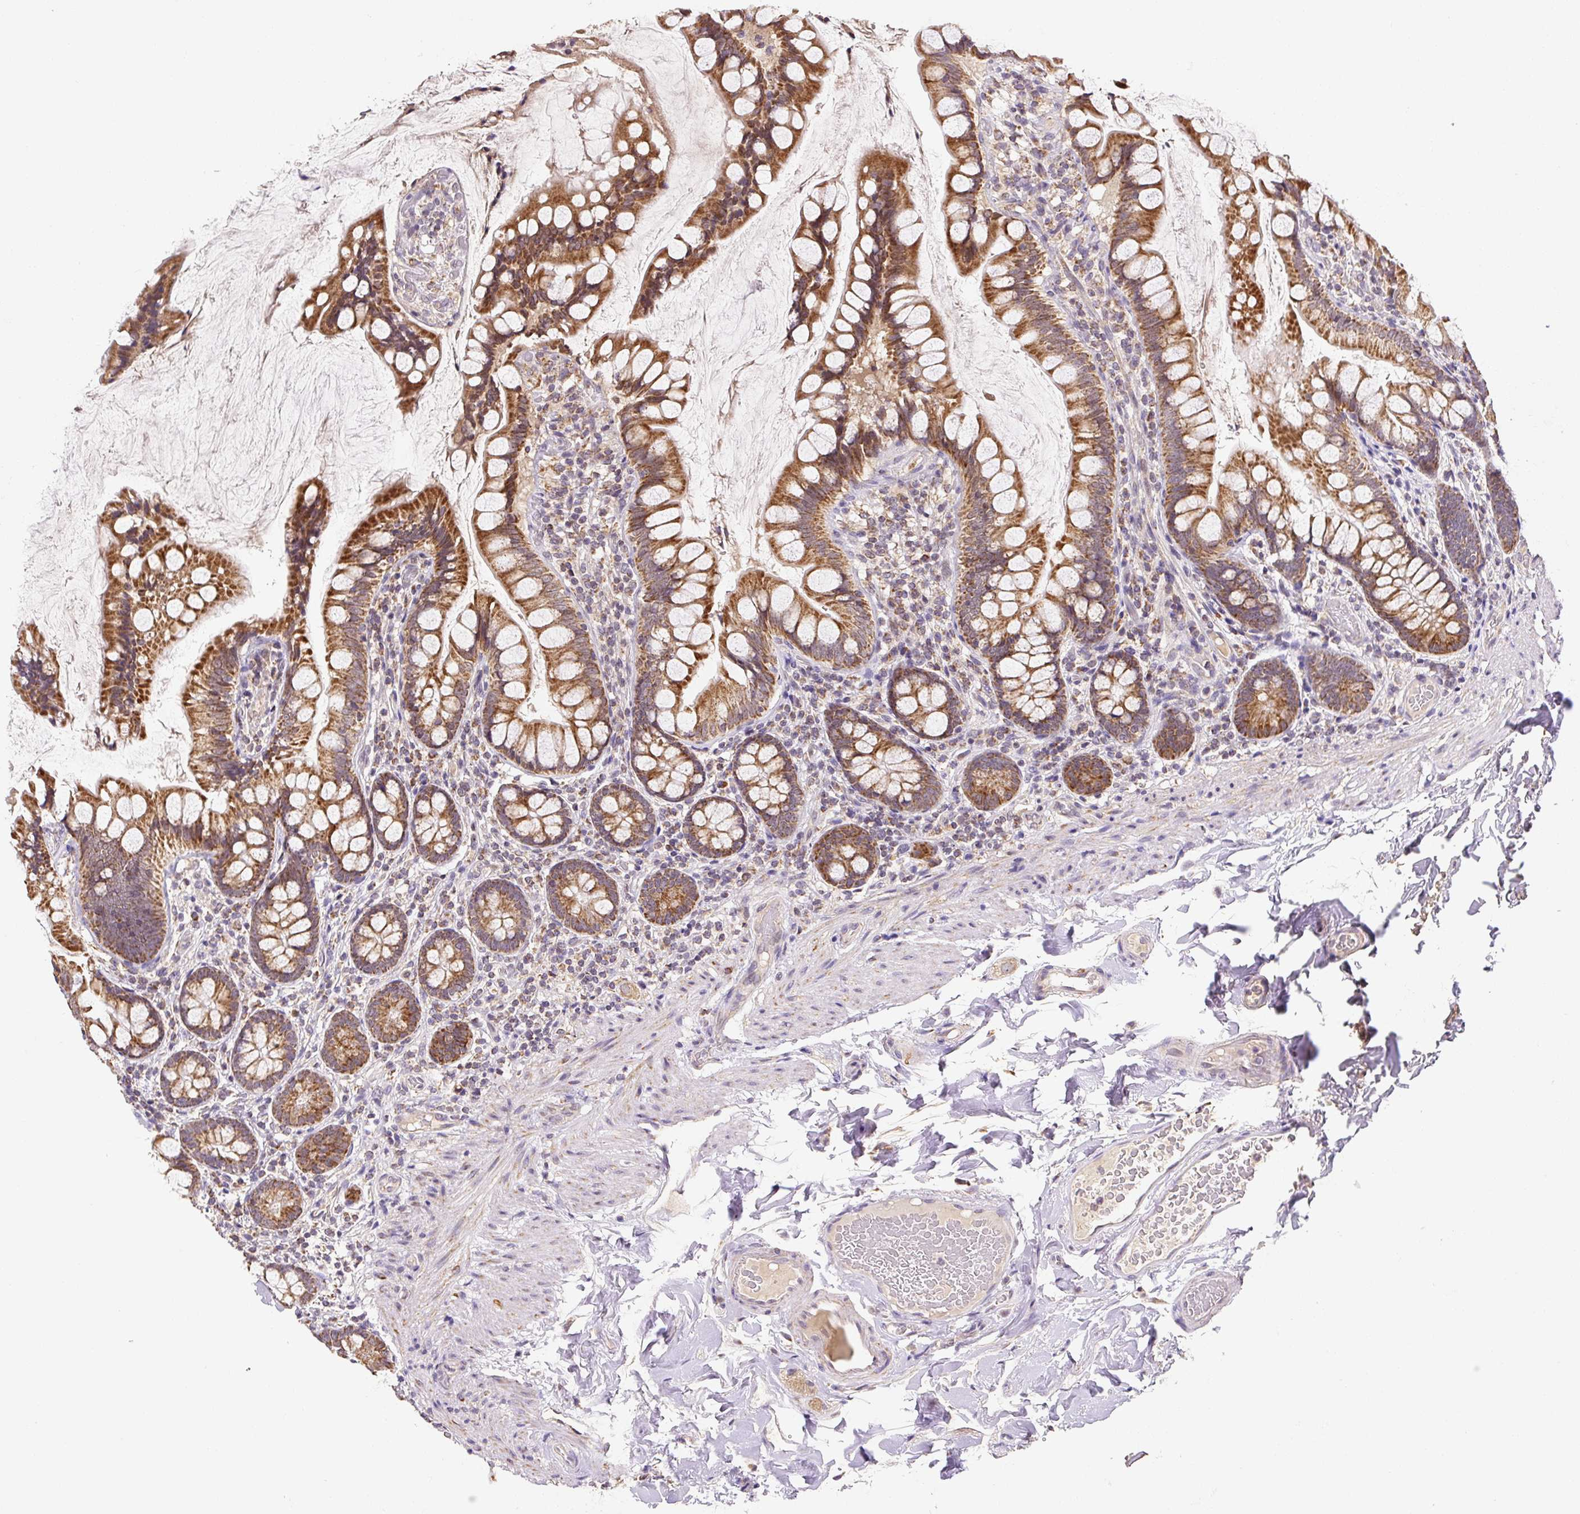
{"staining": {"intensity": "strong", "quantity": ">75%", "location": "cytoplasmic/membranous"}, "tissue": "small intestine", "cell_type": "Glandular cells", "image_type": "normal", "snomed": [{"axis": "morphology", "description": "Normal tissue, NOS"}, {"axis": "topography", "description": "Small intestine"}], "caption": "Immunohistochemistry staining of unremarkable small intestine, which reveals high levels of strong cytoplasmic/membranous staining in approximately >75% of glandular cells indicating strong cytoplasmic/membranous protein staining. The staining was performed using DAB (3,3'-diaminobenzidine) (brown) for protein detection and nuclei were counterstained in hematoxylin (blue).", "gene": "MFSD9", "patient": {"sex": "male", "age": 70}}